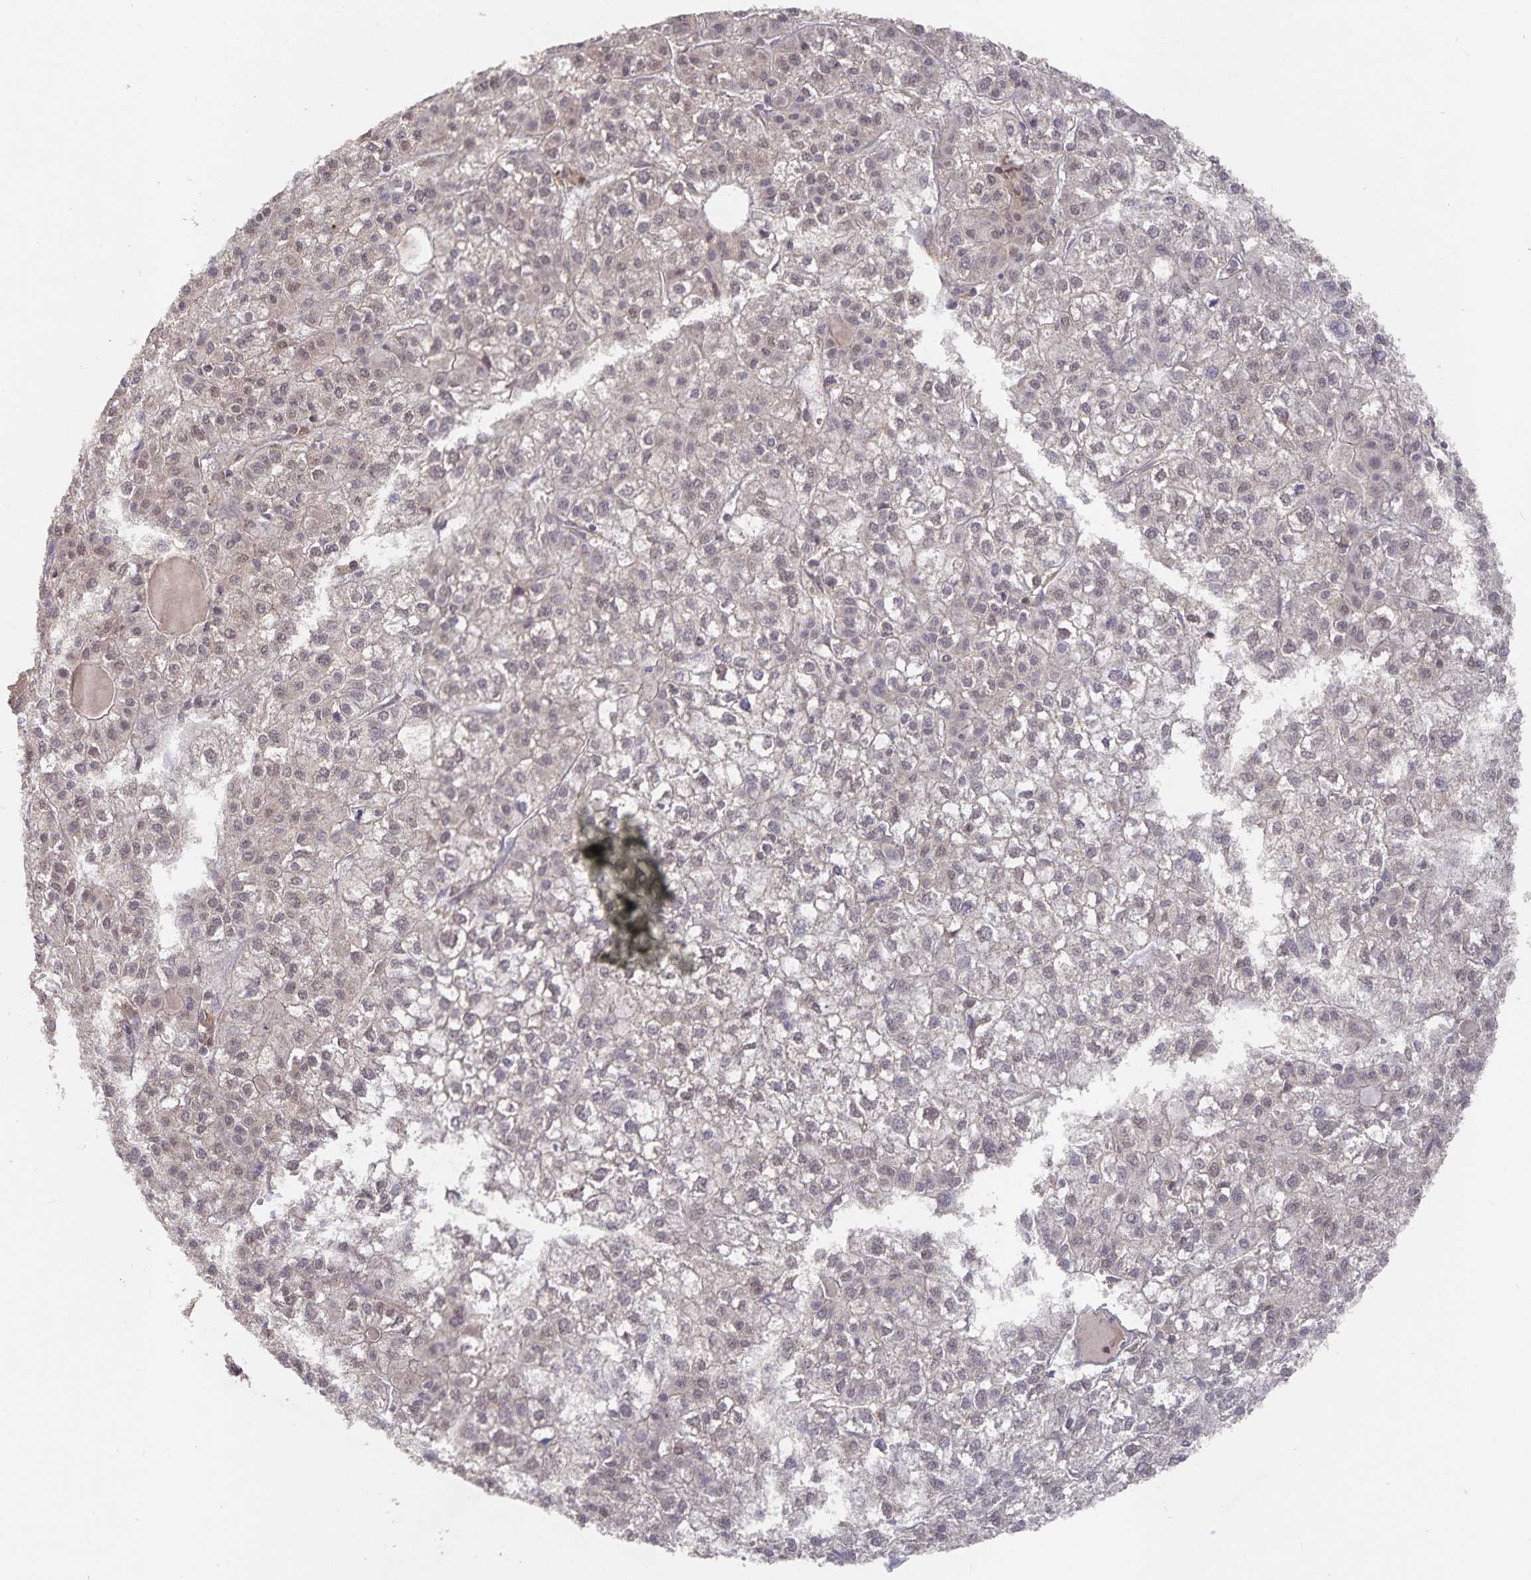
{"staining": {"intensity": "weak", "quantity": "<25%", "location": "nuclear"}, "tissue": "liver cancer", "cell_type": "Tumor cells", "image_type": "cancer", "snomed": [{"axis": "morphology", "description": "Carcinoma, Hepatocellular, NOS"}, {"axis": "topography", "description": "Liver"}], "caption": "DAB immunohistochemical staining of human hepatocellular carcinoma (liver) displays no significant staining in tumor cells. (Stains: DAB (3,3'-diaminobenzidine) immunohistochemistry with hematoxylin counter stain, Microscopy: brightfield microscopy at high magnification).", "gene": "HEPN1", "patient": {"sex": "female", "age": 43}}